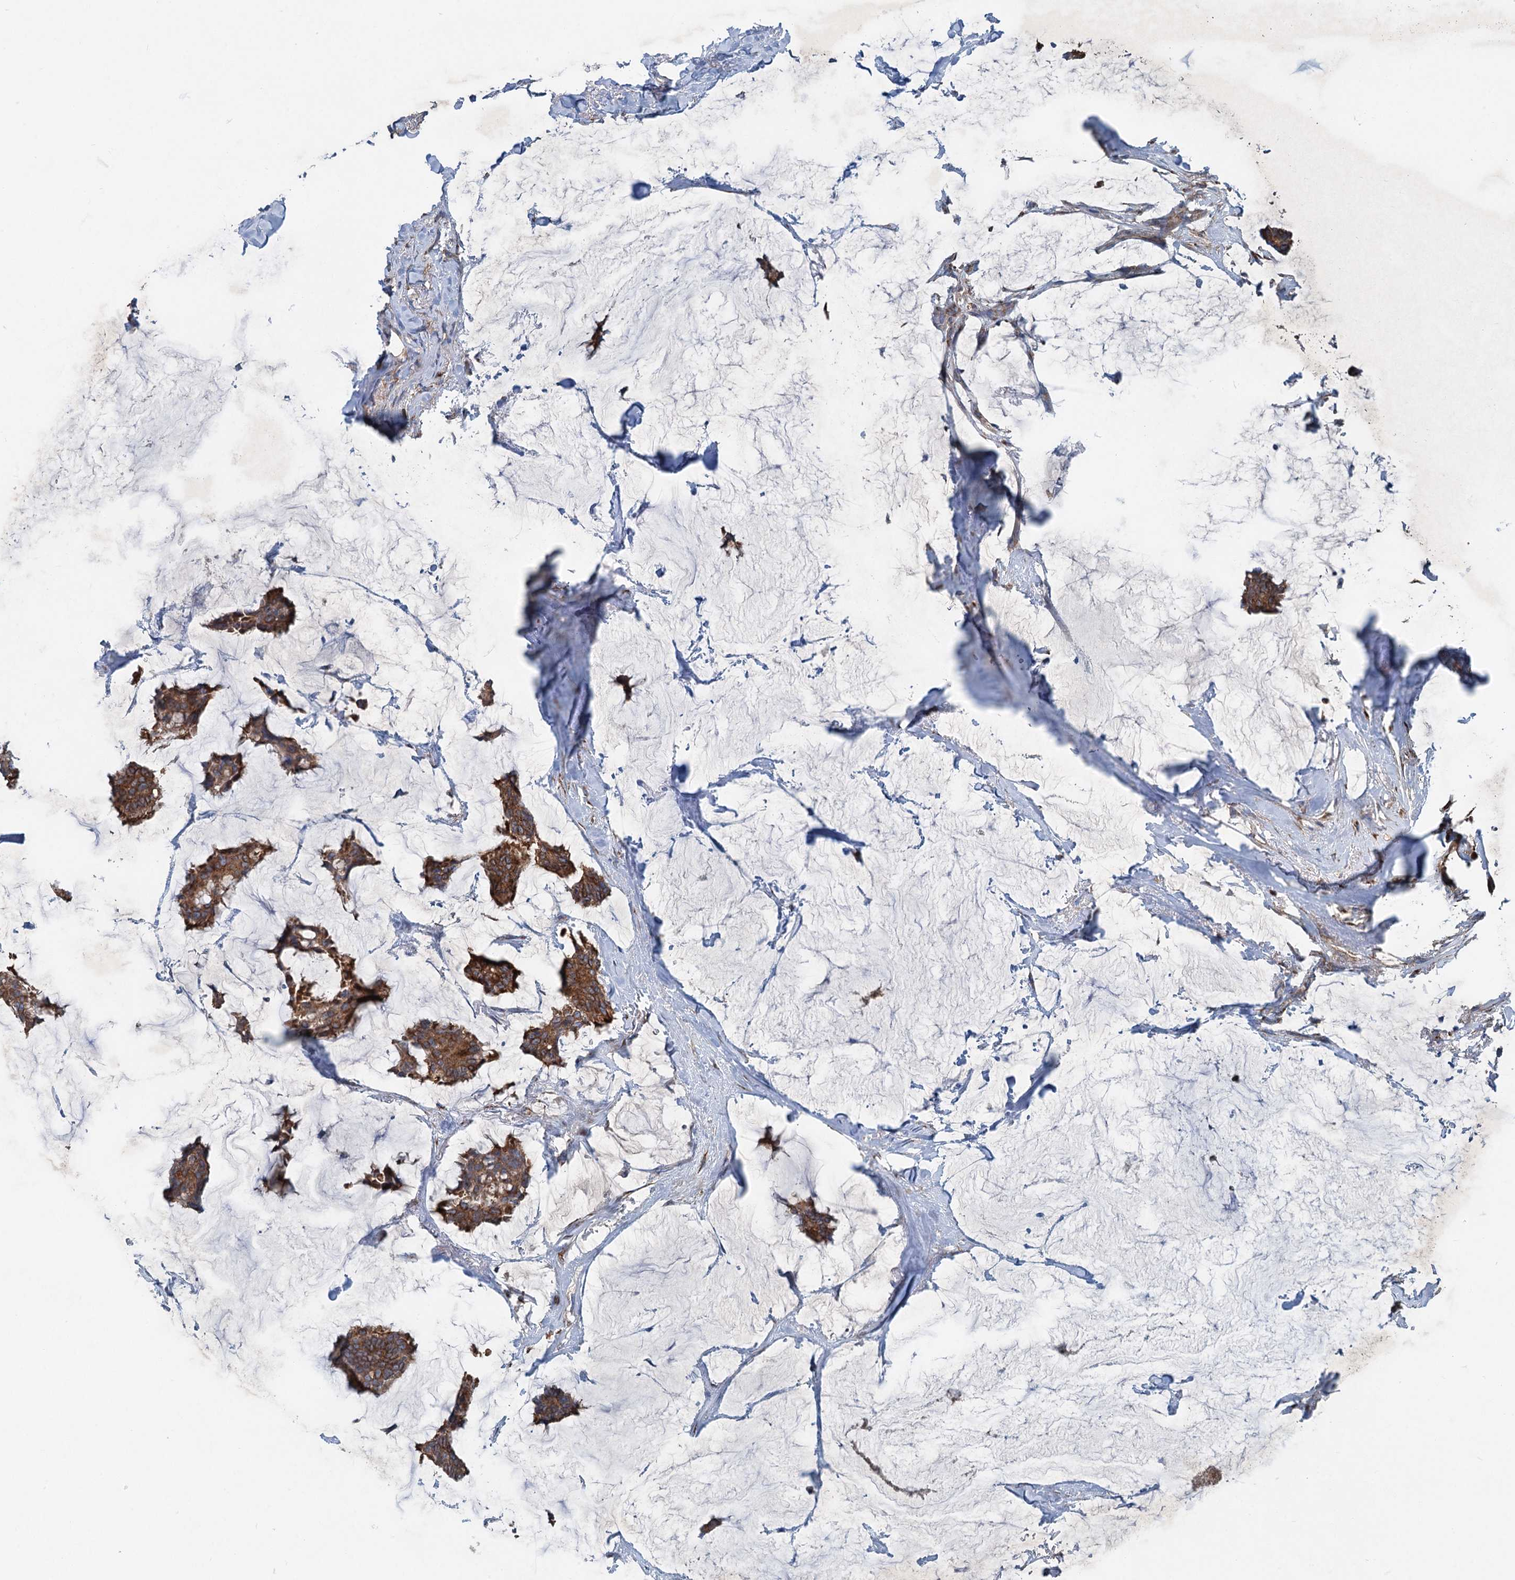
{"staining": {"intensity": "moderate", "quantity": ">75%", "location": "cytoplasmic/membranous"}, "tissue": "breast cancer", "cell_type": "Tumor cells", "image_type": "cancer", "snomed": [{"axis": "morphology", "description": "Duct carcinoma"}, {"axis": "topography", "description": "Breast"}], "caption": "Immunohistochemistry (IHC) (DAB (3,3'-diaminobenzidine)) staining of infiltrating ductal carcinoma (breast) exhibits moderate cytoplasmic/membranous protein expression in about >75% of tumor cells.", "gene": "CALCOCO1", "patient": {"sex": "female", "age": 93}}